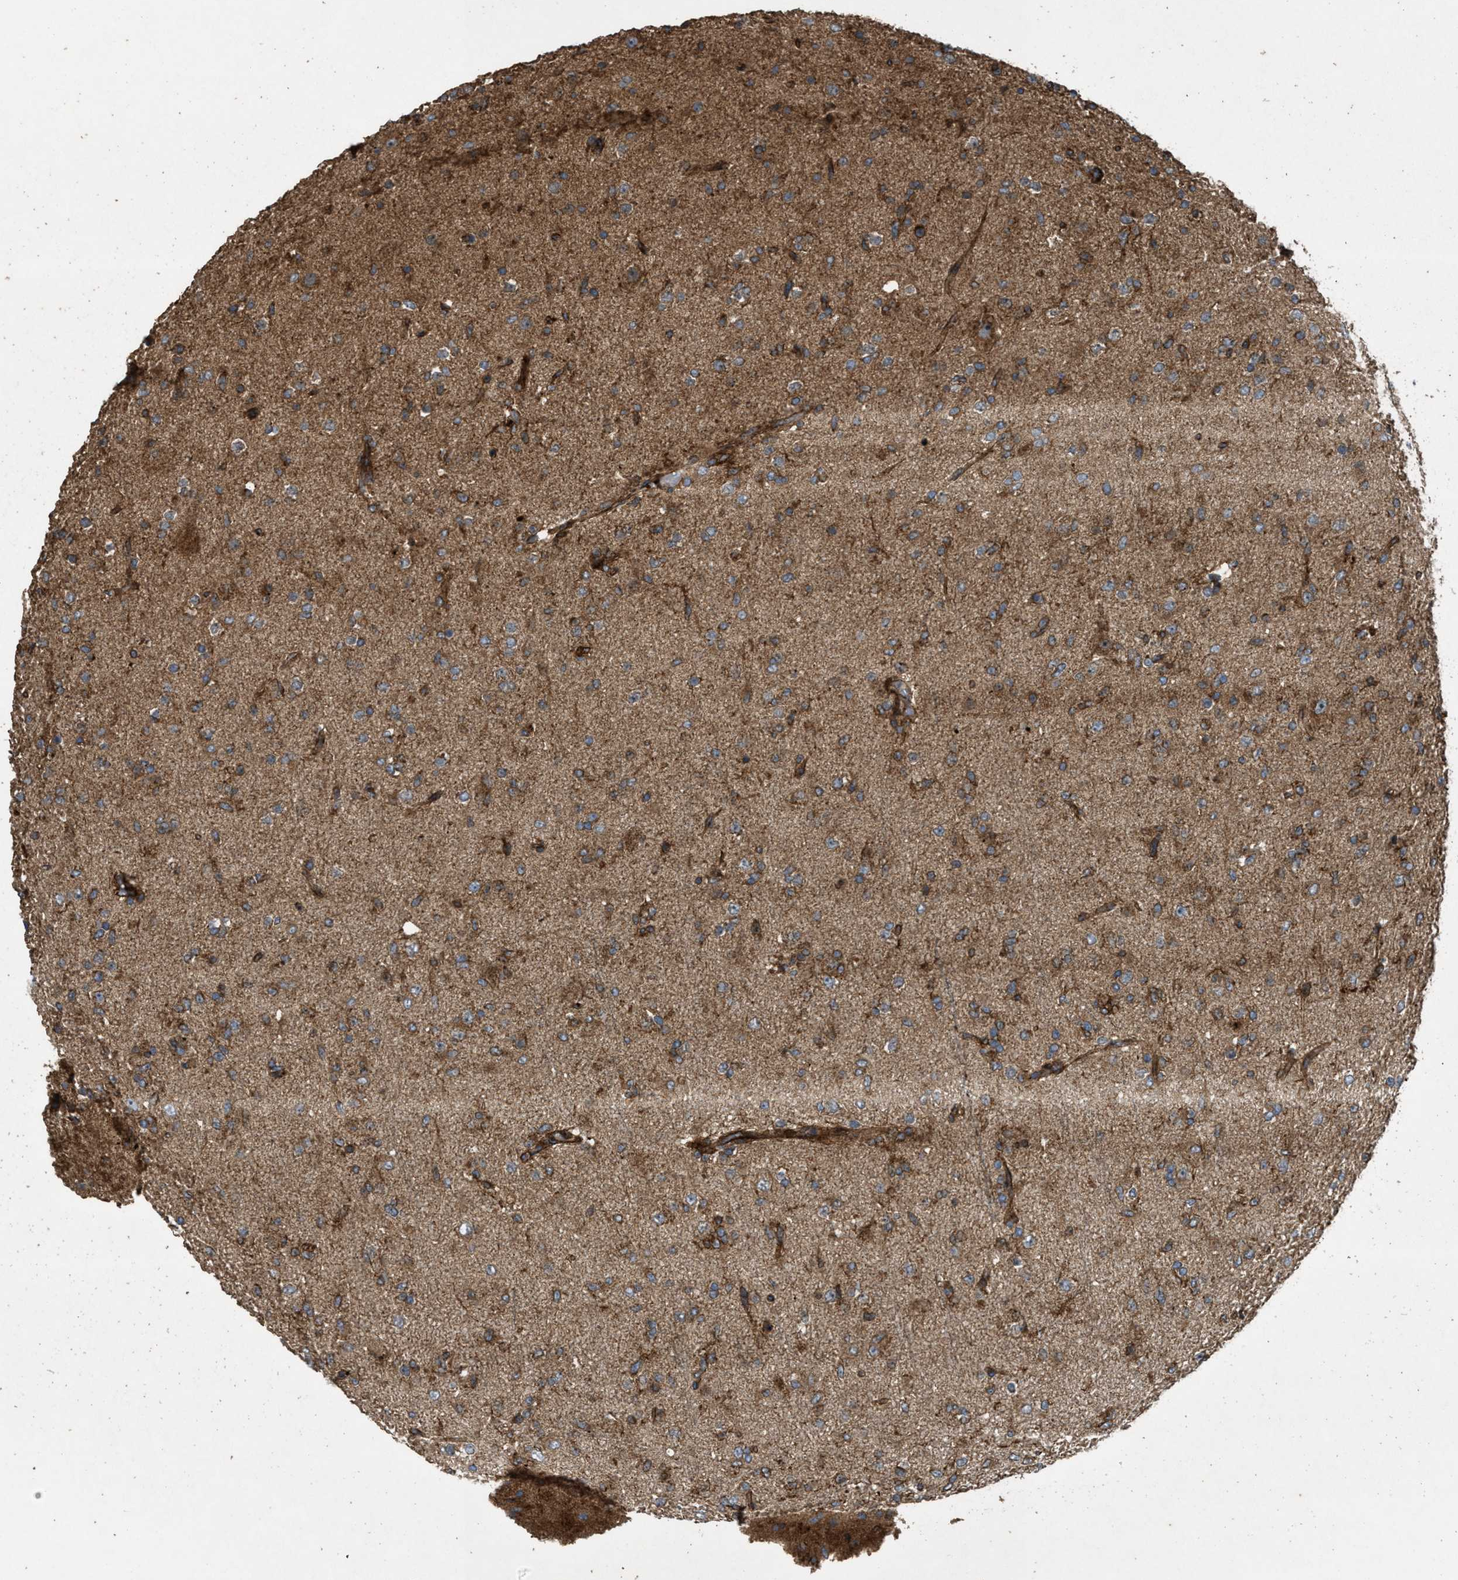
{"staining": {"intensity": "moderate", "quantity": ">75%", "location": "cytoplasmic/membranous"}, "tissue": "glioma", "cell_type": "Tumor cells", "image_type": "cancer", "snomed": [{"axis": "morphology", "description": "Glioma, malignant, Low grade"}, {"axis": "topography", "description": "Brain"}], "caption": "This histopathology image reveals glioma stained with IHC to label a protein in brown. The cytoplasmic/membranous of tumor cells show moderate positivity for the protein. Nuclei are counter-stained blue.", "gene": "EGLN1", "patient": {"sex": "male", "age": 65}}